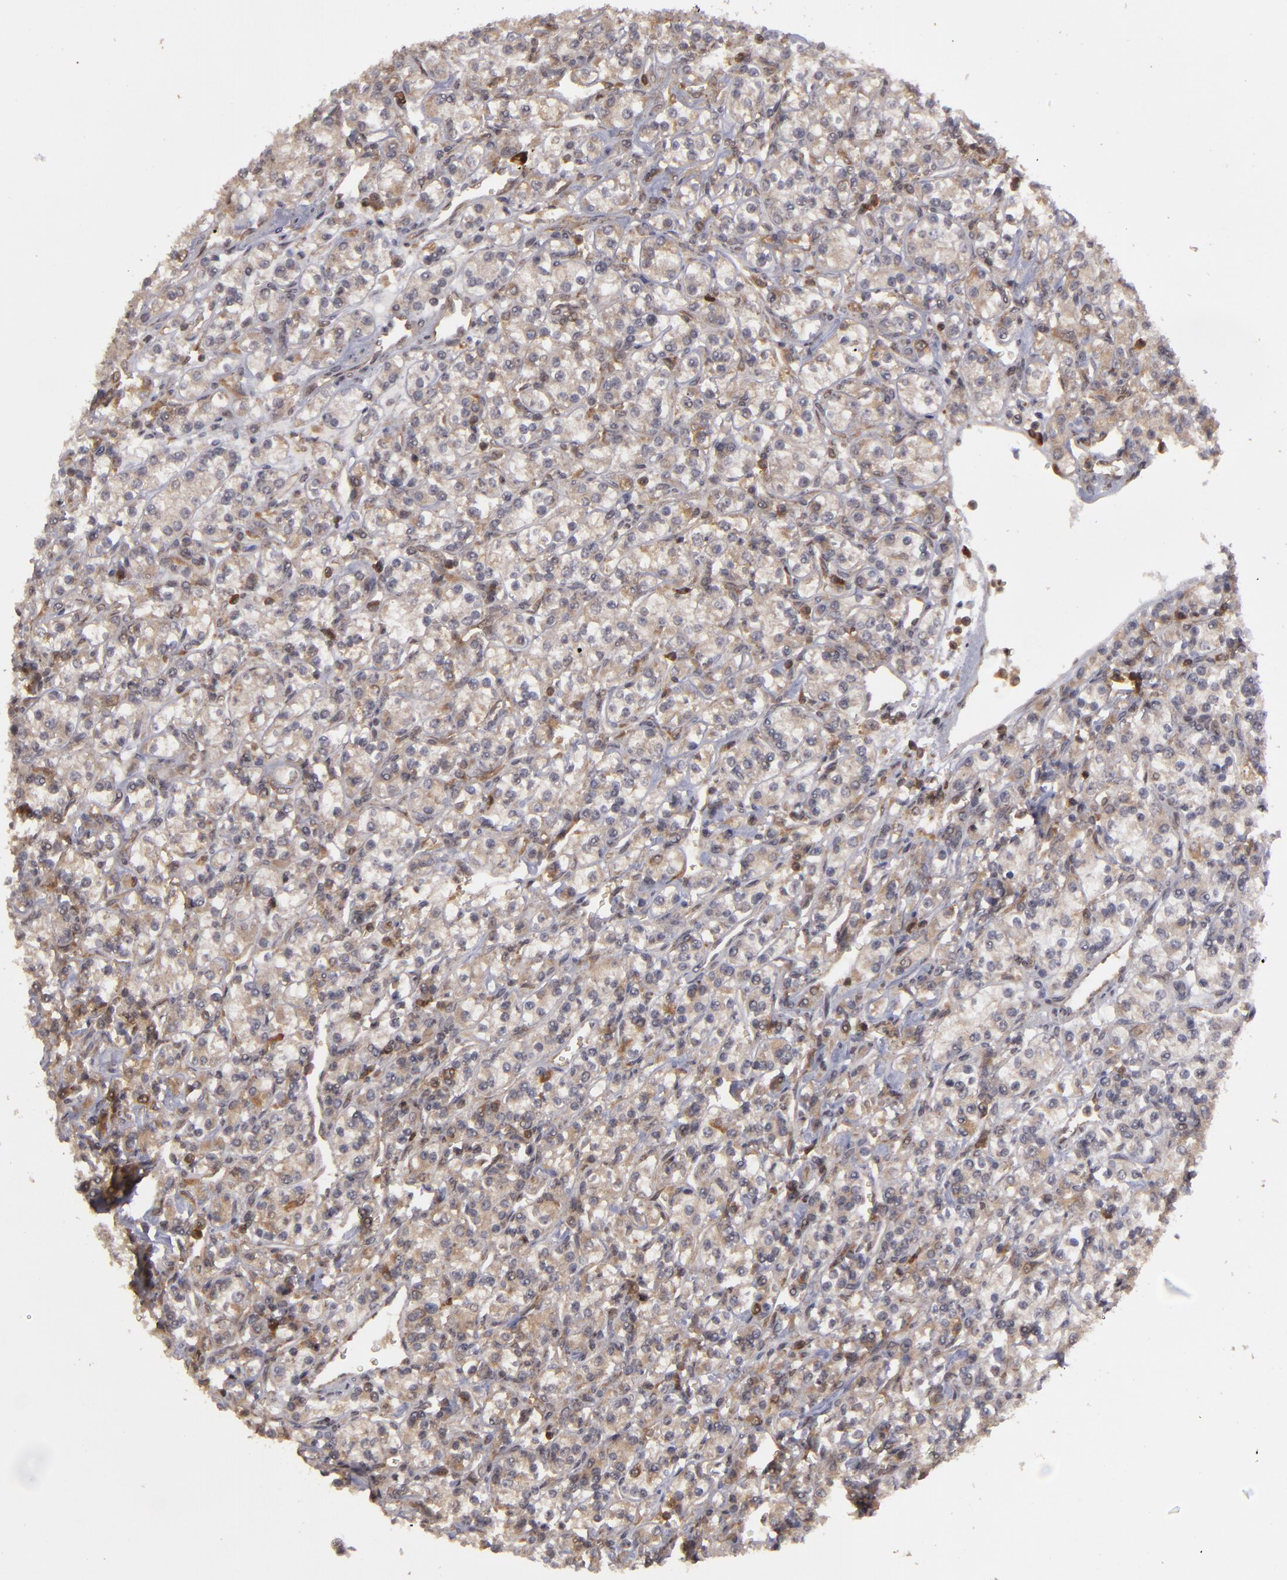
{"staining": {"intensity": "weak", "quantity": "<25%", "location": "cytoplasmic/membranous"}, "tissue": "renal cancer", "cell_type": "Tumor cells", "image_type": "cancer", "snomed": [{"axis": "morphology", "description": "Adenocarcinoma, NOS"}, {"axis": "topography", "description": "Kidney"}], "caption": "Immunohistochemical staining of human renal cancer displays no significant expression in tumor cells. (Brightfield microscopy of DAB (3,3'-diaminobenzidine) IHC at high magnification).", "gene": "MAPK3", "patient": {"sex": "male", "age": 77}}